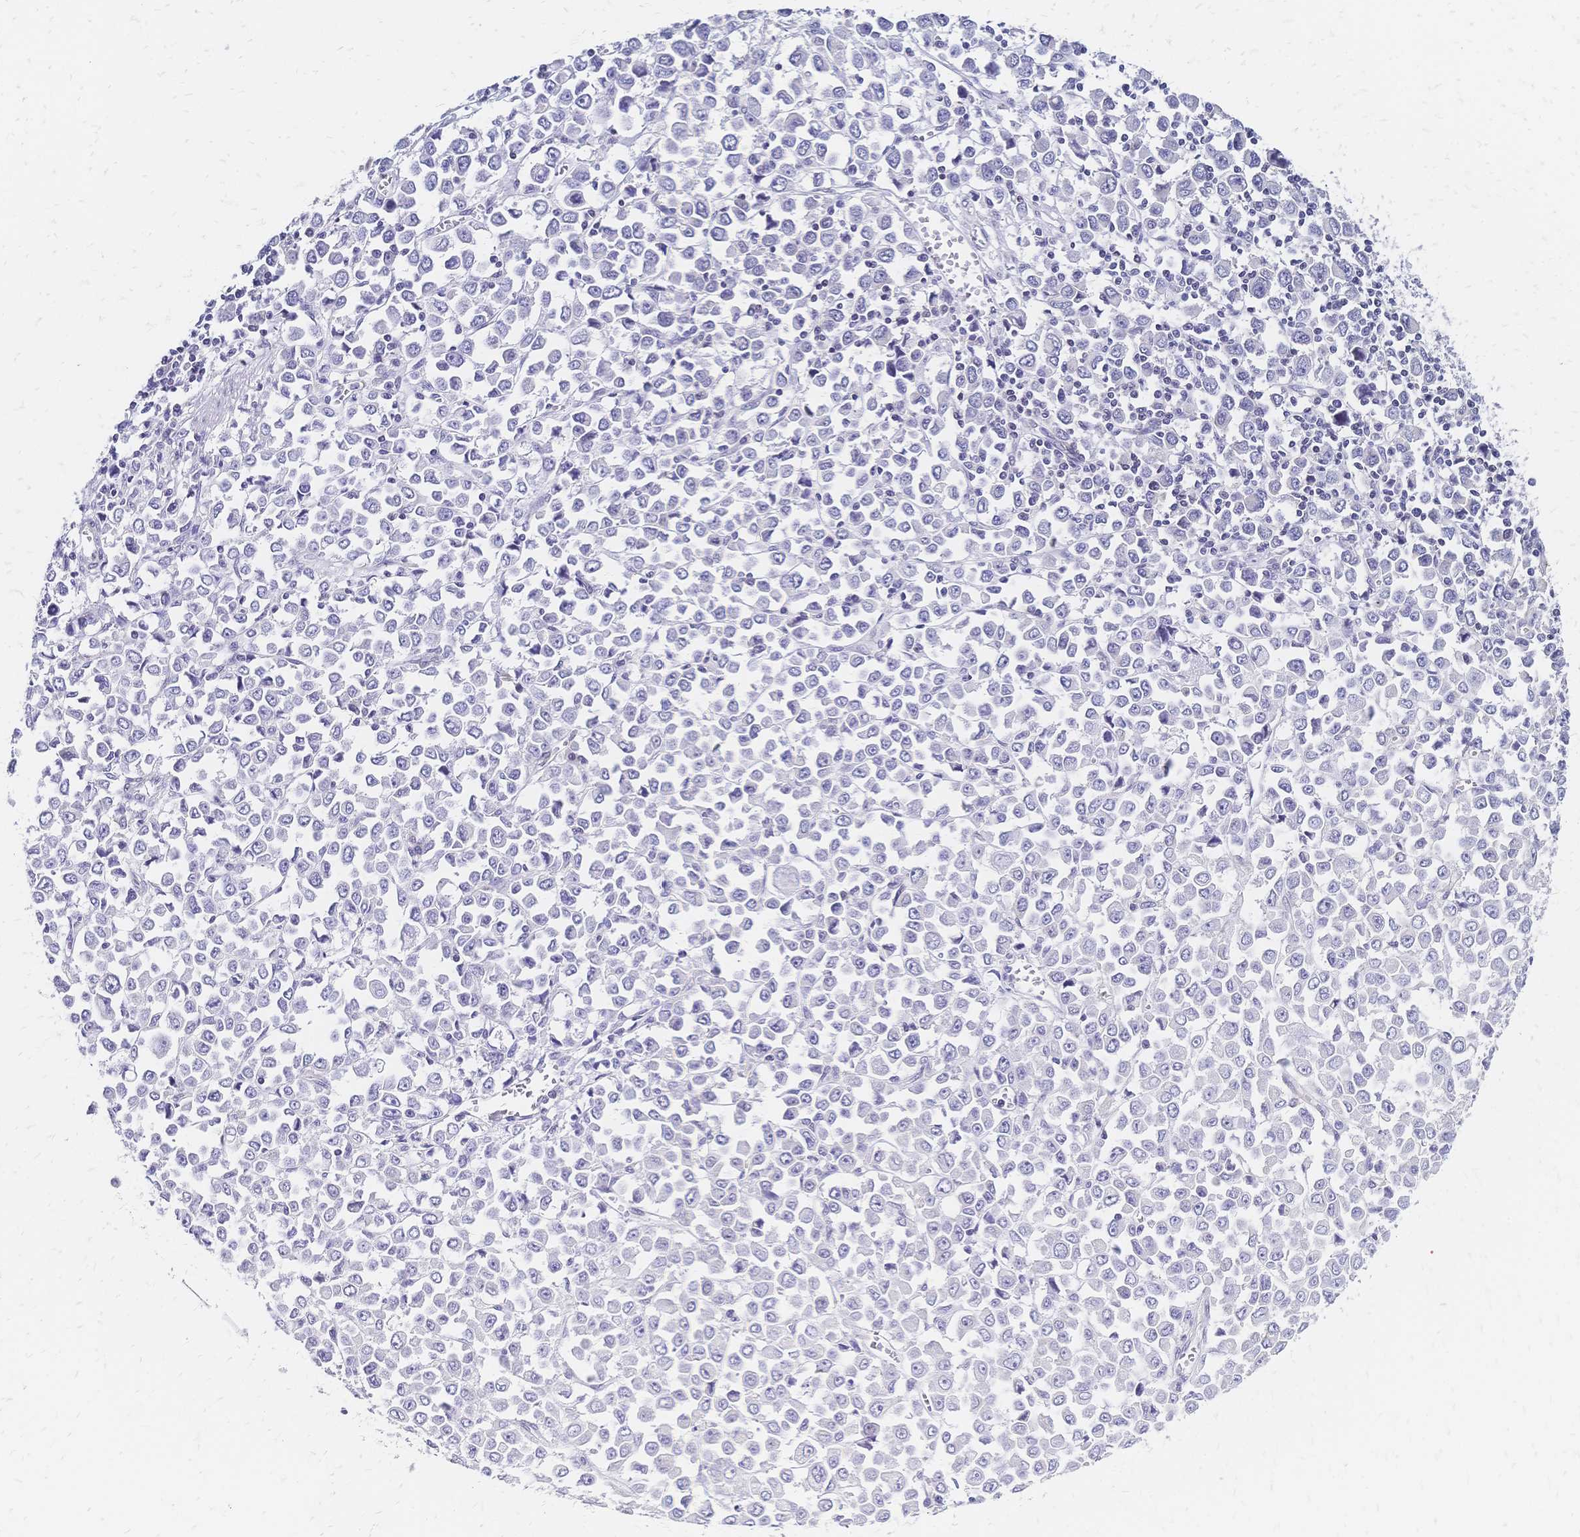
{"staining": {"intensity": "negative", "quantity": "none", "location": "none"}, "tissue": "stomach cancer", "cell_type": "Tumor cells", "image_type": "cancer", "snomed": [{"axis": "morphology", "description": "Adenocarcinoma, NOS"}, {"axis": "topography", "description": "Stomach, upper"}], "caption": "Stomach adenocarcinoma was stained to show a protein in brown. There is no significant positivity in tumor cells. (Stains: DAB immunohistochemistry (IHC) with hematoxylin counter stain, Microscopy: brightfield microscopy at high magnification).", "gene": "CBX7", "patient": {"sex": "male", "age": 70}}